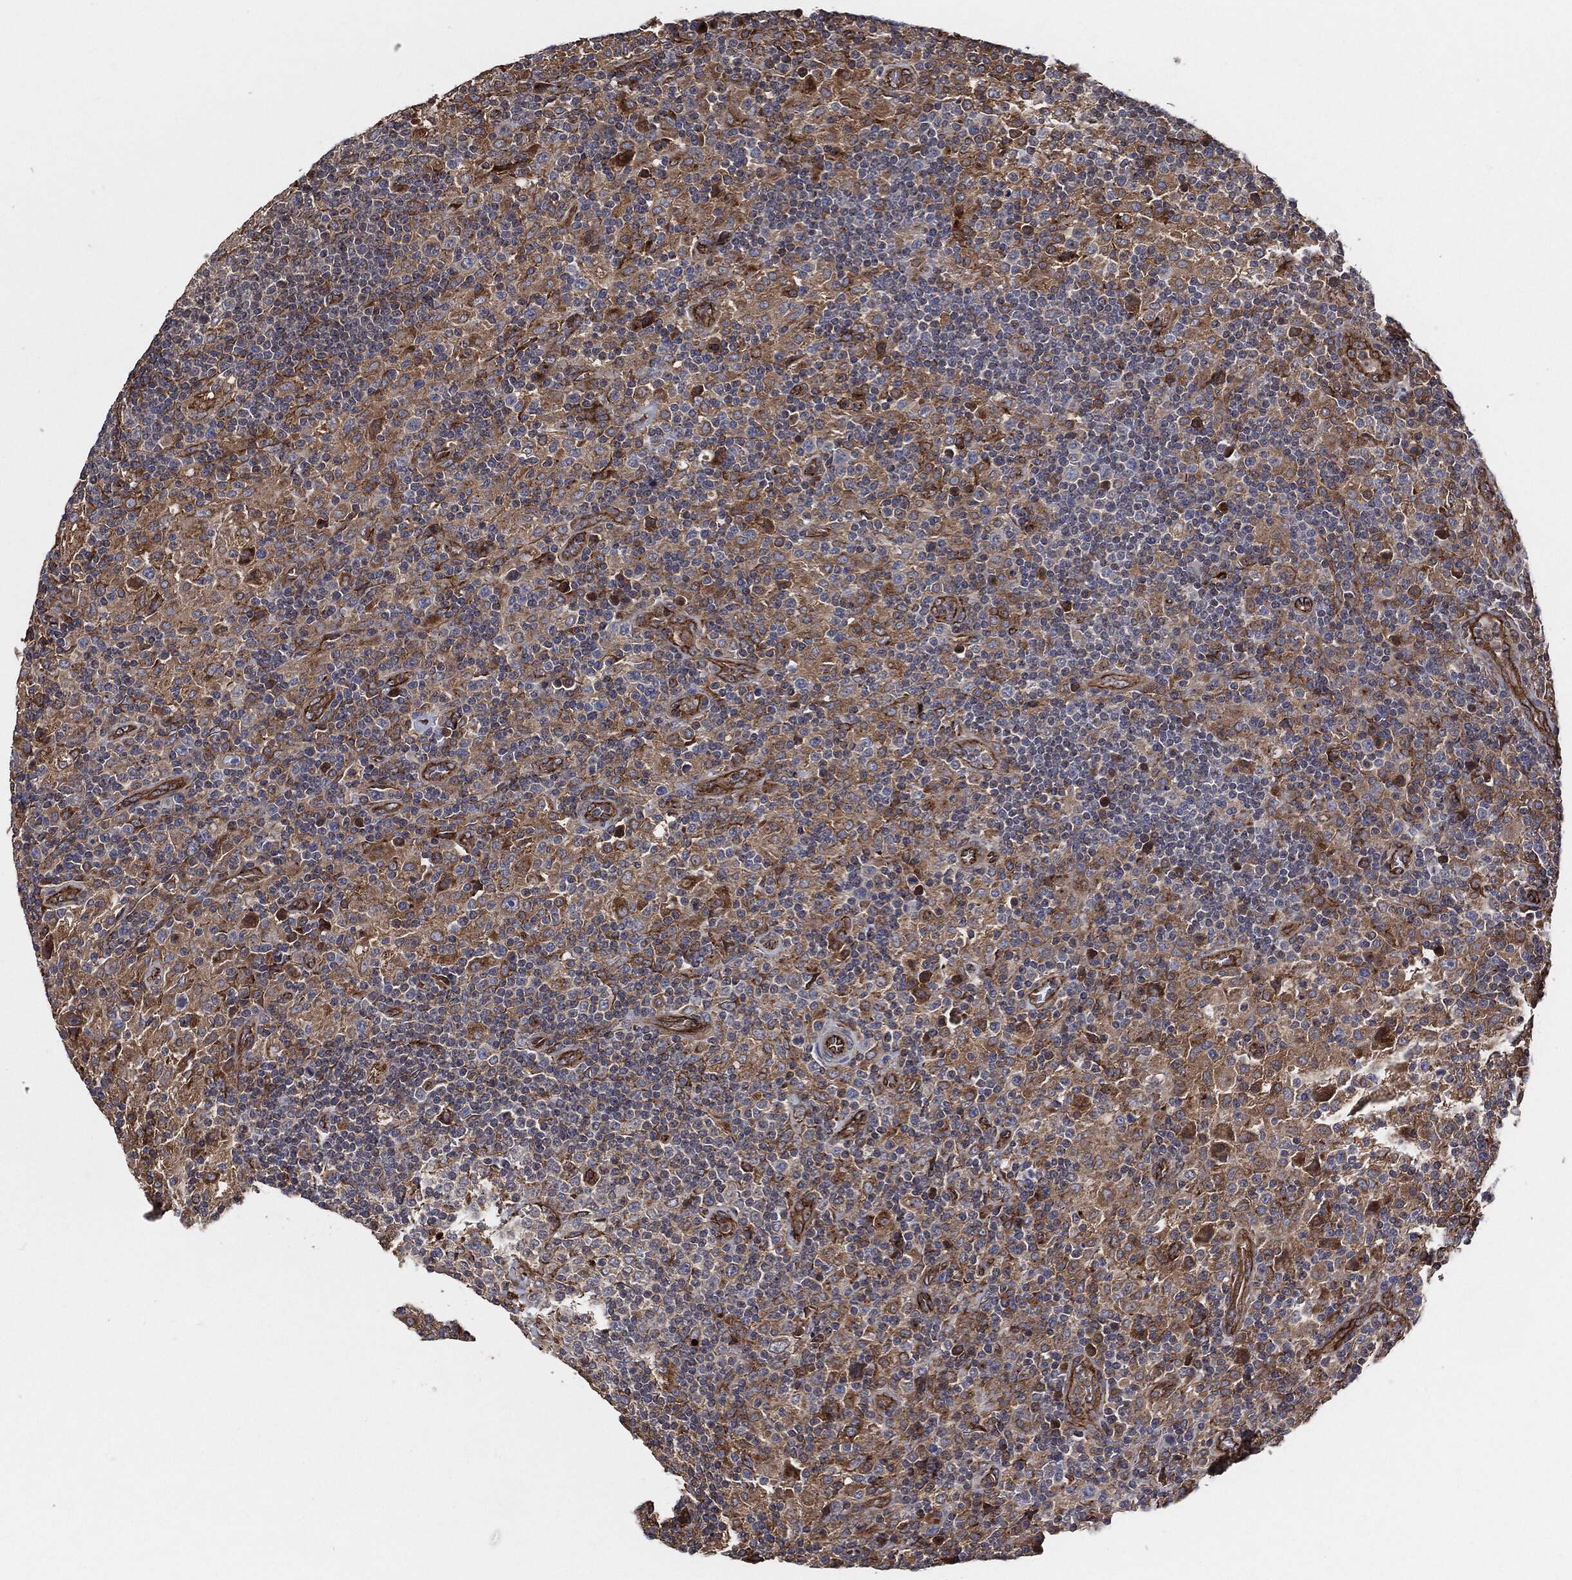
{"staining": {"intensity": "moderate", "quantity": ">75%", "location": "cytoplasmic/membranous"}, "tissue": "lymphoma", "cell_type": "Tumor cells", "image_type": "cancer", "snomed": [{"axis": "morphology", "description": "Hodgkin's disease, NOS"}, {"axis": "topography", "description": "Lymph node"}], "caption": "Approximately >75% of tumor cells in human lymphoma demonstrate moderate cytoplasmic/membranous protein staining as visualized by brown immunohistochemical staining.", "gene": "CTNNA1", "patient": {"sex": "male", "age": 70}}